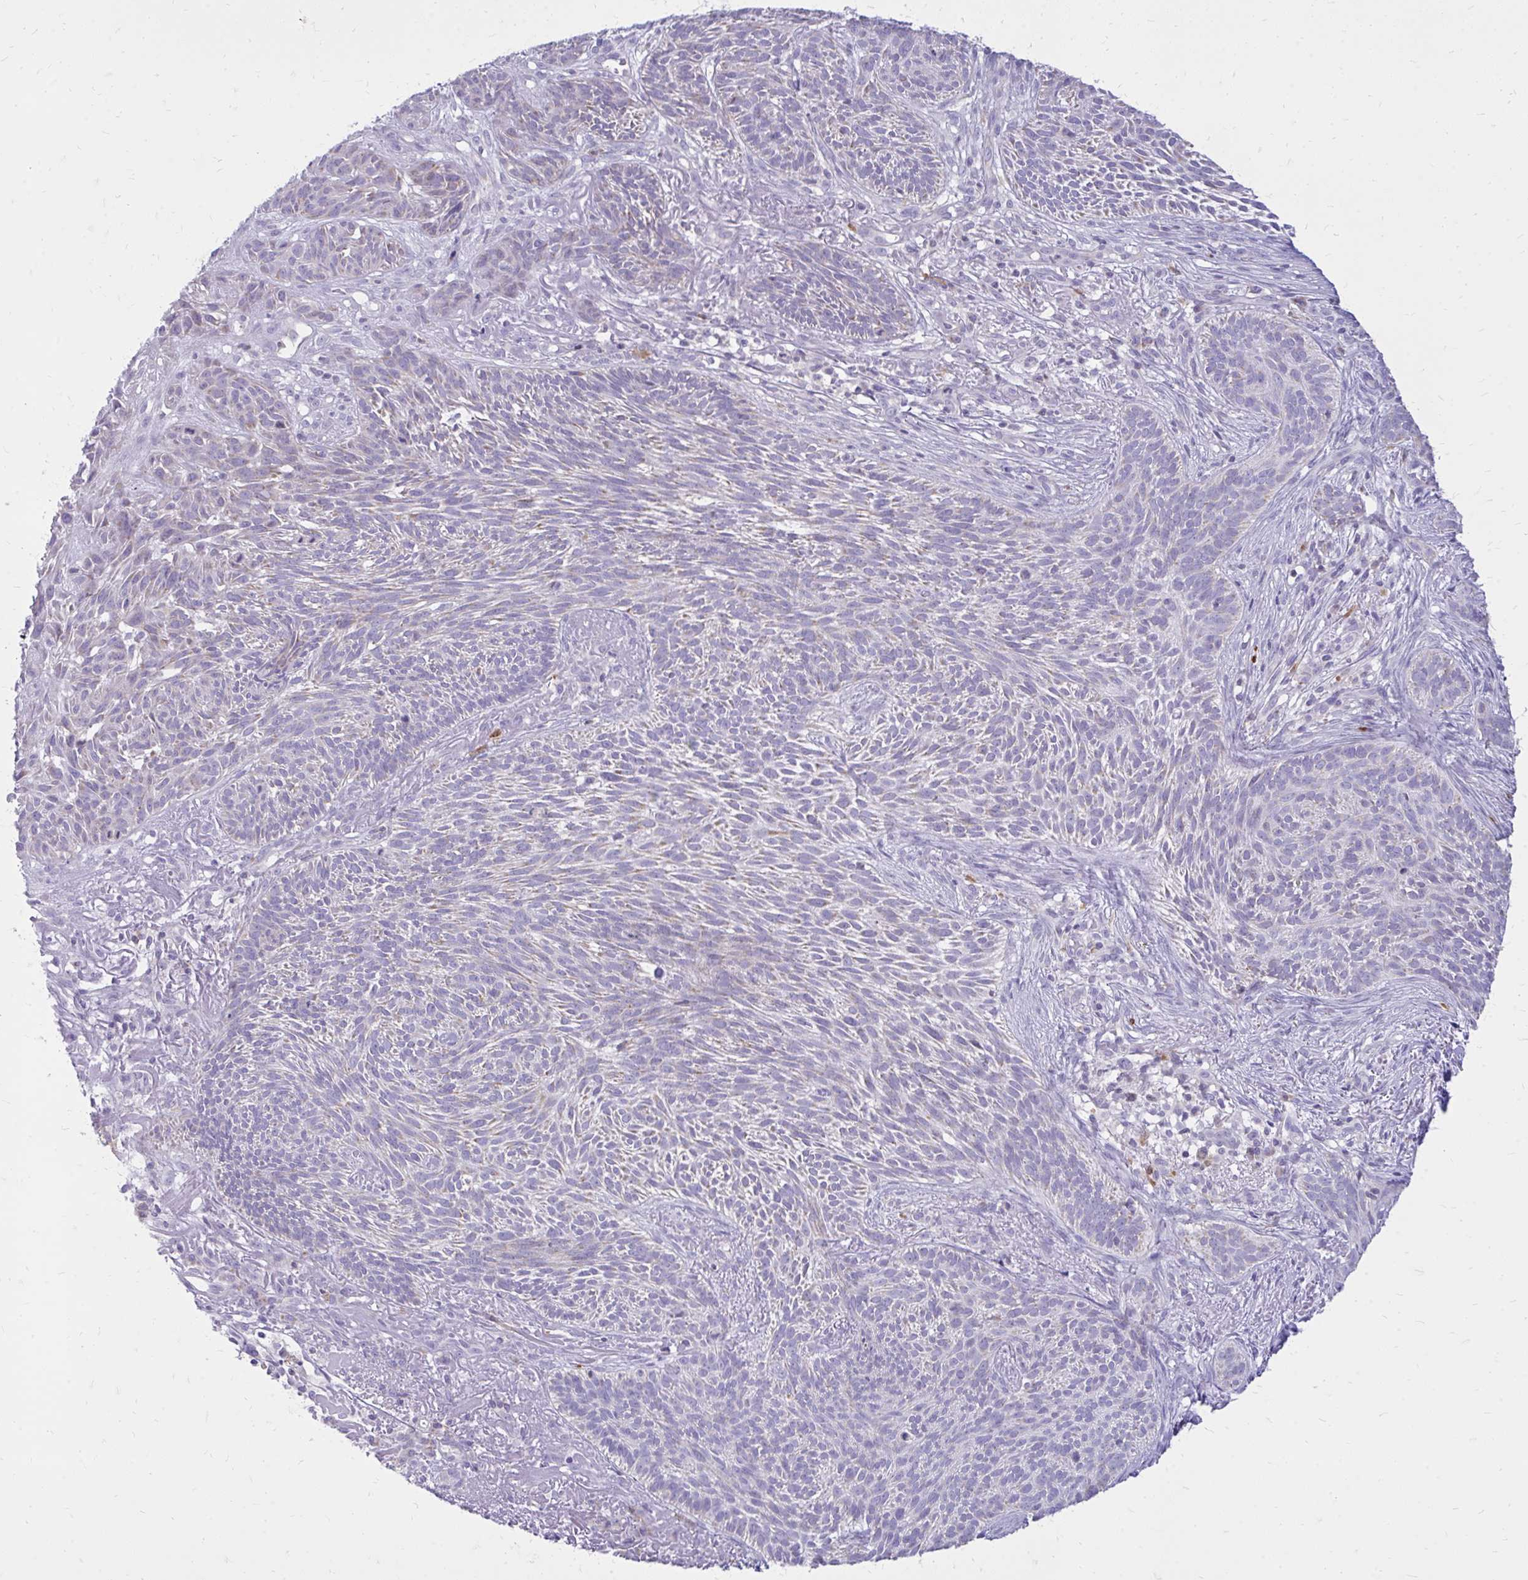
{"staining": {"intensity": "negative", "quantity": "none", "location": "none"}, "tissue": "skin cancer", "cell_type": "Tumor cells", "image_type": "cancer", "snomed": [{"axis": "morphology", "description": "Basal cell carcinoma"}, {"axis": "topography", "description": "Skin"}], "caption": "There is no significant staining in tumor cells of skin cancer. Brightfield microscopy of immunohistochemistry (IHC) stained with DAB (brown) and hematoxylin (blue), captured at high magnification.", "gene": "RPS6KA2", "patient": {"sex": "female", "age": 78}}